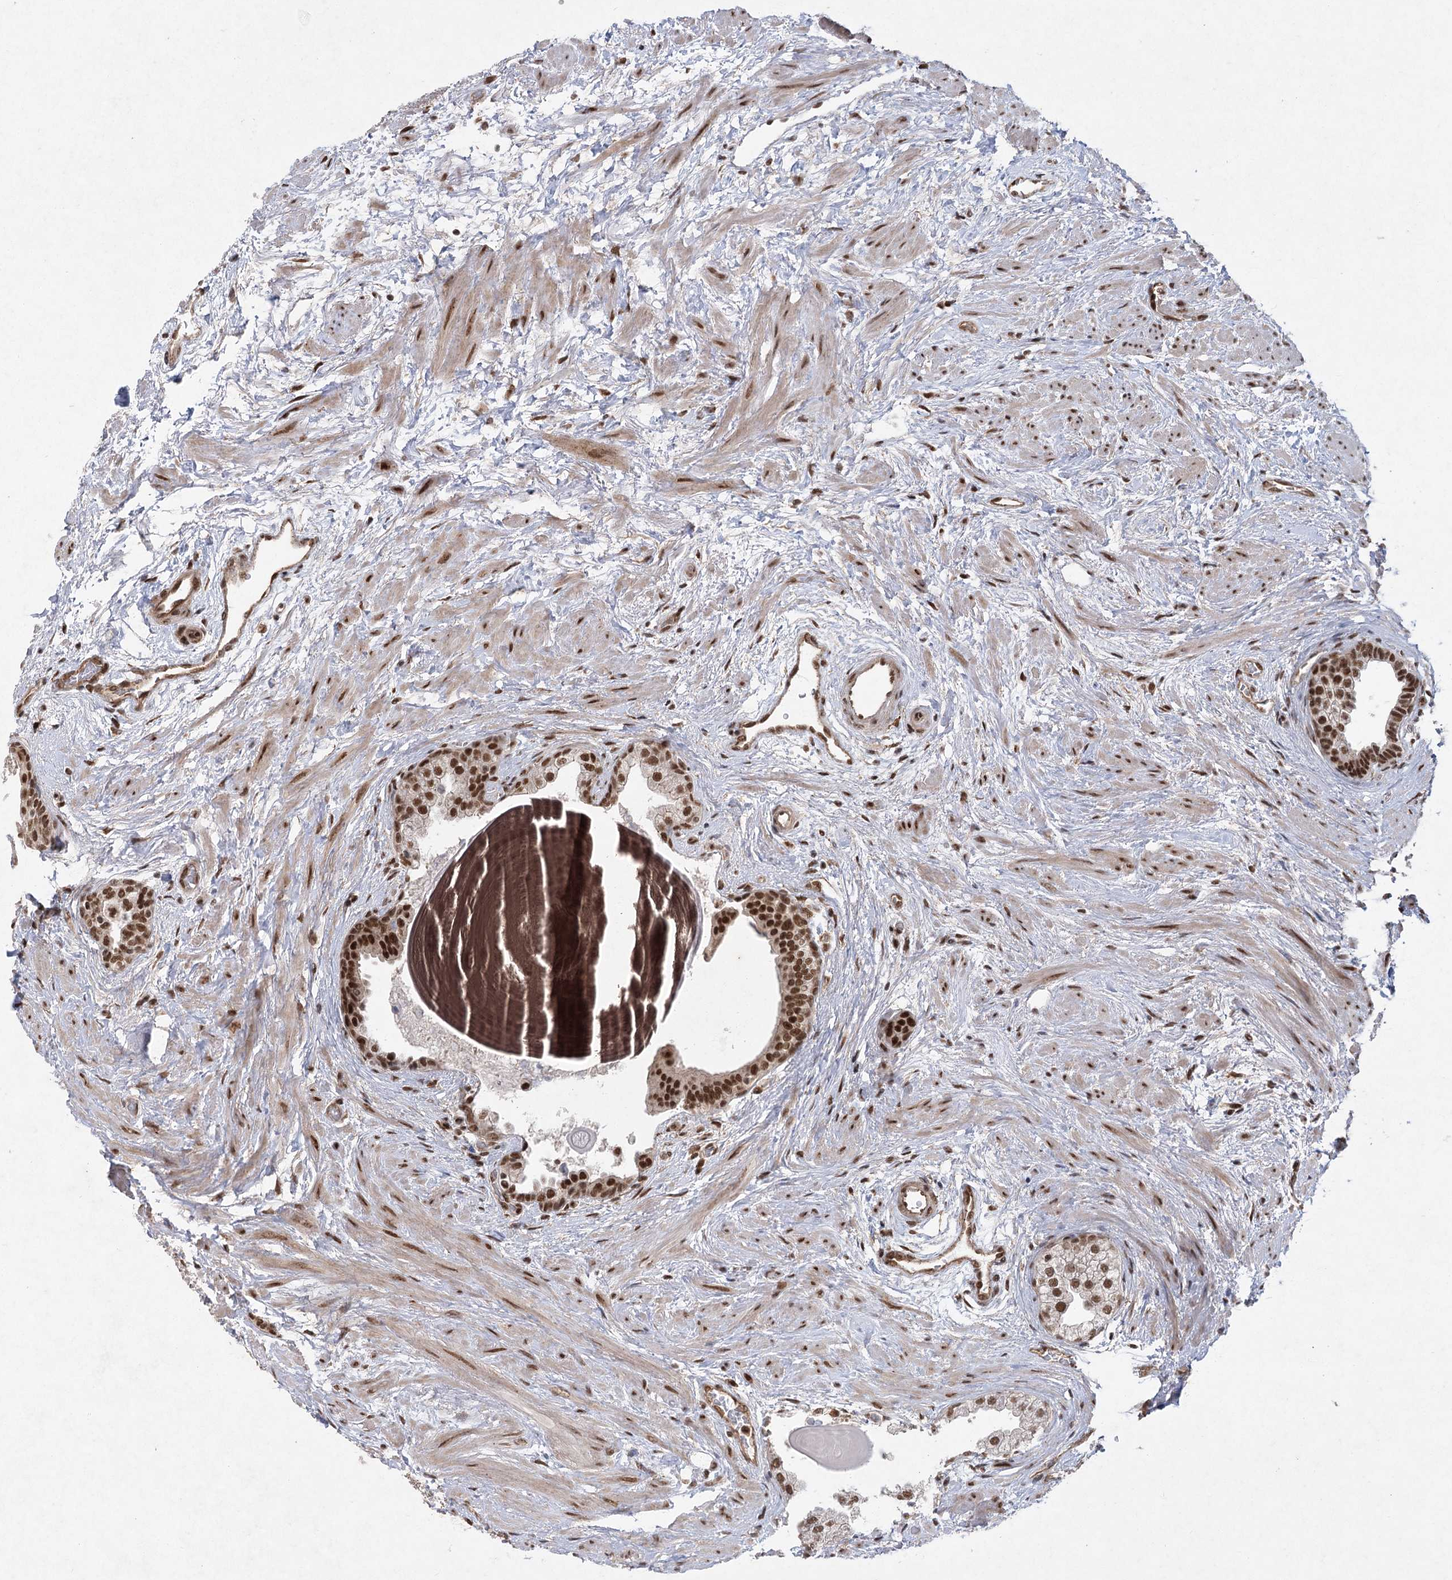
{"staining": {"intensity": "moderate", "quantity": ">75%", "location": "nuclear"}, "tissue": "prostate", "cell_type": "Glandular cells", "image_type": "normal", "snomed": [{"axis": "morphology", "description": "Normal tissue, NOS"}, {"axis": "topography", "description": "Prostate"}], "caption": "The immunohistochemical stain labels moderate nuclear positivity in glandular cells of normal prostate. Using DAB (brown) and hematoxylin (blue) stains, captured at high magnification using brightfield microscopy.", "gene": "ZCCHC8", "patient": {"sex": "male", "age": 48}}